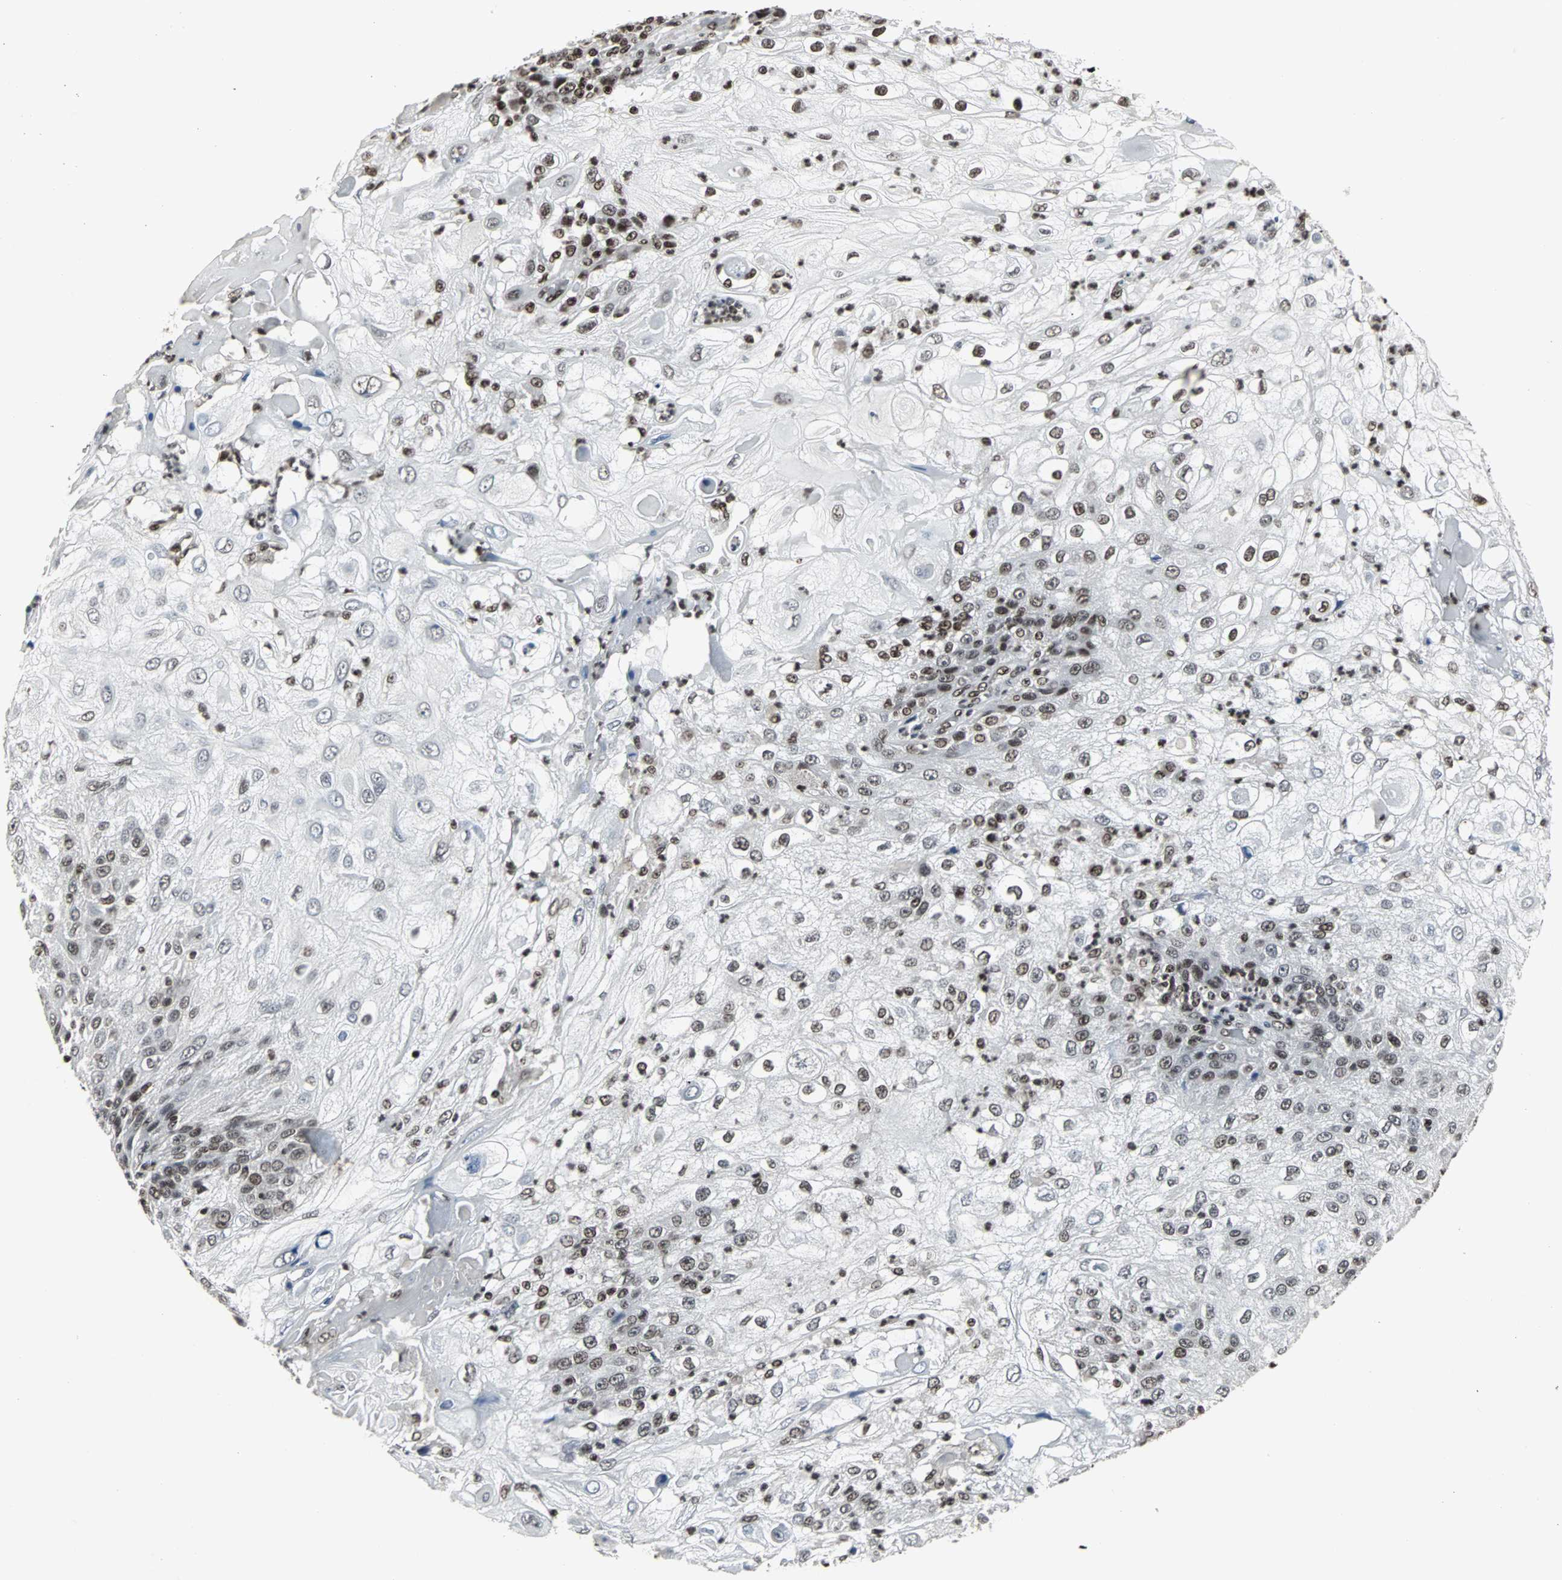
{"staining": {"intensity": "moderate", "quantity": "25%-75%", "location": "nuclear"}, "tissue": "skin cancer", "cell_type": "Tumor cells", "image_type": "cancer", "snomed": [{"axis": "morphology", "description": "Normal tissue, NOS"}, {"axis": "morphology", "description": "Squamous cell carcinoma, NOS"}, {"axis": "topography", "description": "Skin"}], "caption": "The histopathology image exhibits a brown stain indicating the presence of a protein in the nuclear of tumor cells in skin cancer.", "gene": "PNKP", "patient": {"sex": "female", "age": 83}}